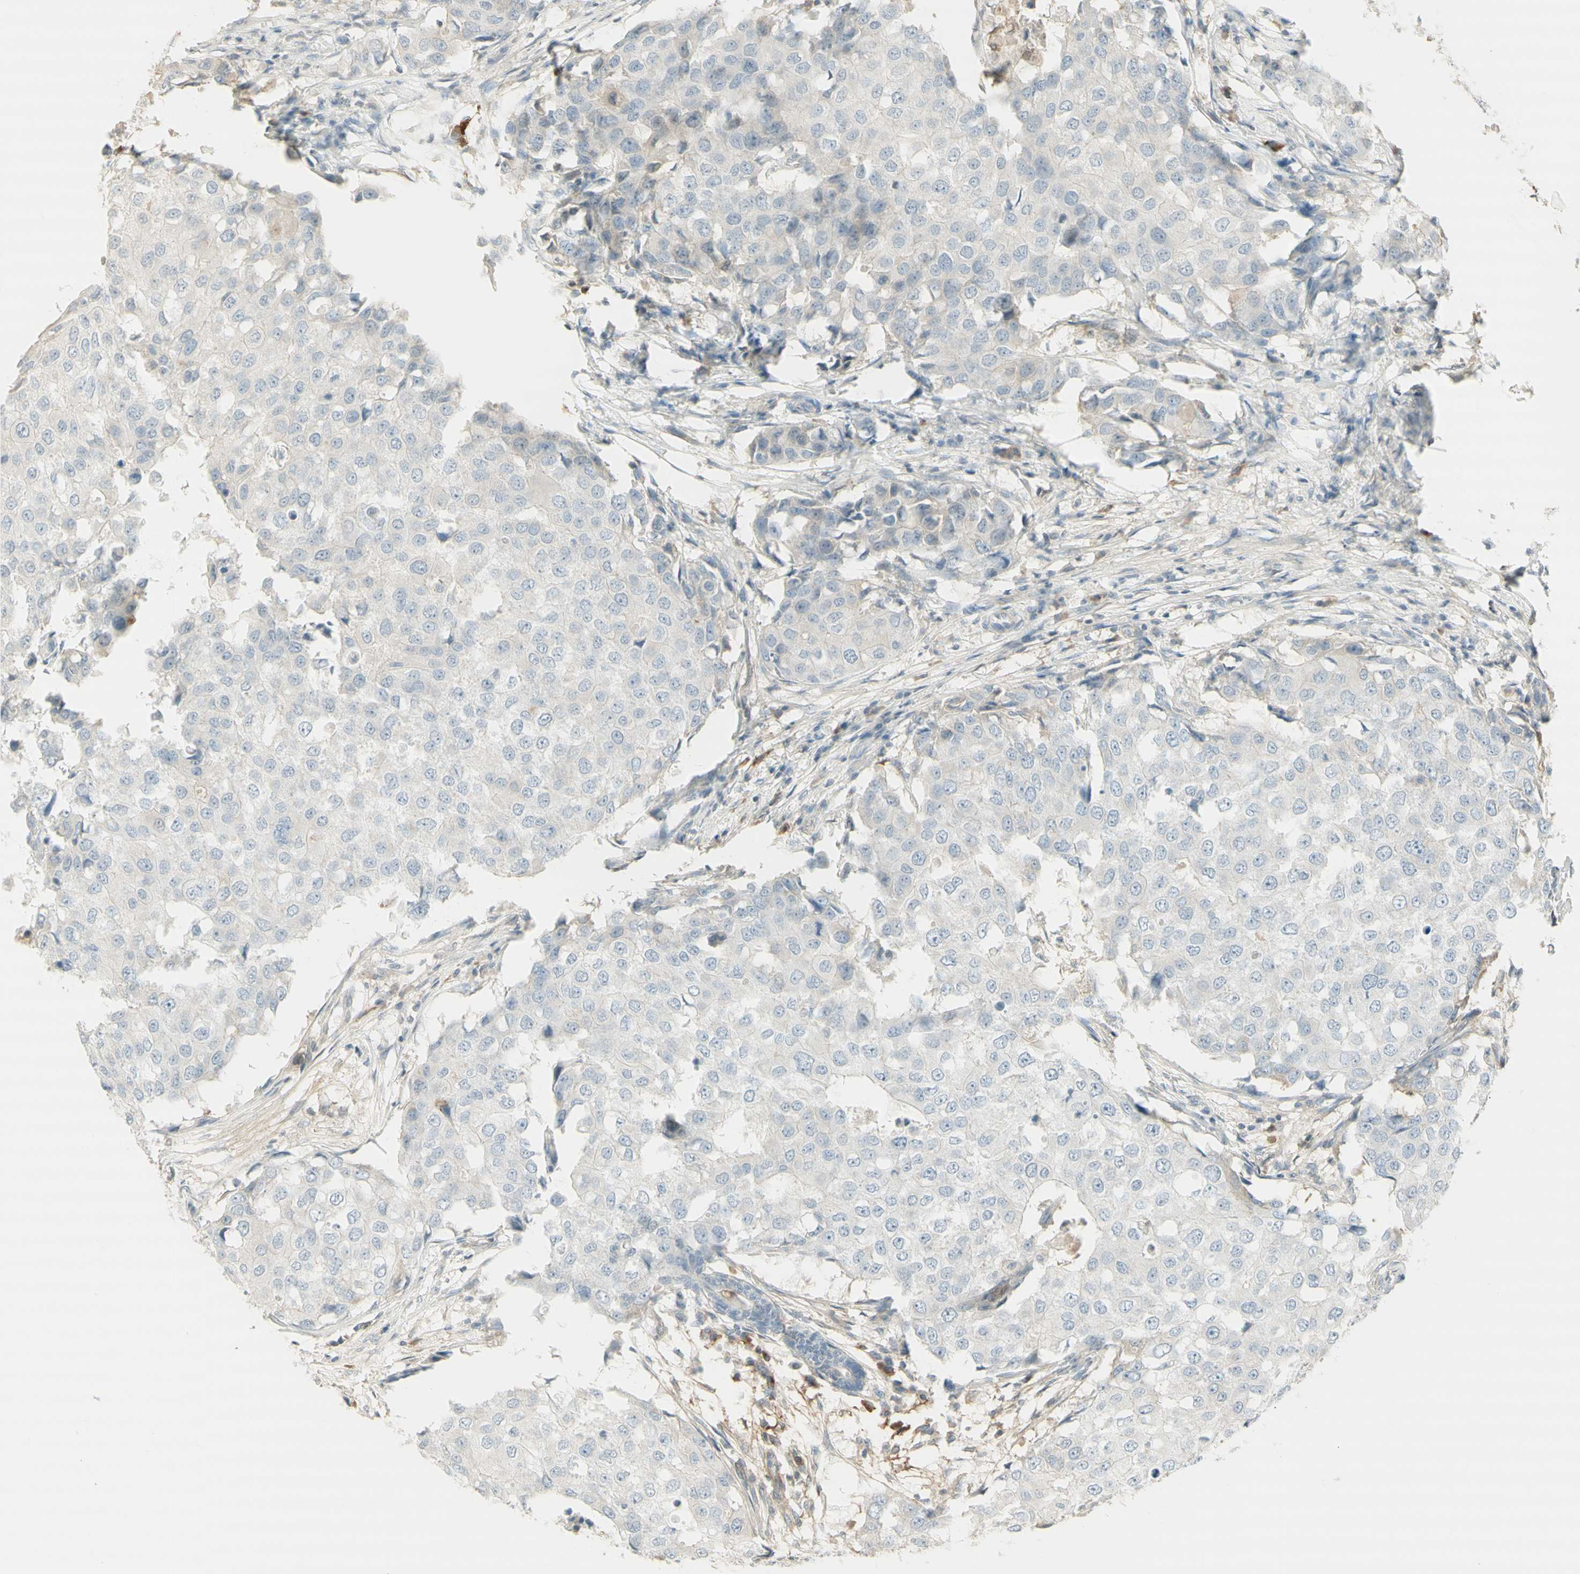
{"staining": {"intensity": "negative", "quantity": "none", "location": "none"}, "tissue": "breast cancer", "cell_type": "Tumor cells", "image_type": "cancer", "snomed": [{"axis": "morphology", "description": "Duct carcinoma"}, {"axis": "topography", "description": "Breast"}], "caption": "Immunohistochemical staining of infiltrating ductal carcinoma (breast) displays no significant expression in tumor cells. Nuclei are stained in blue.", "gene": "NID1", "patient": {"sex": "female", "age": 27}}